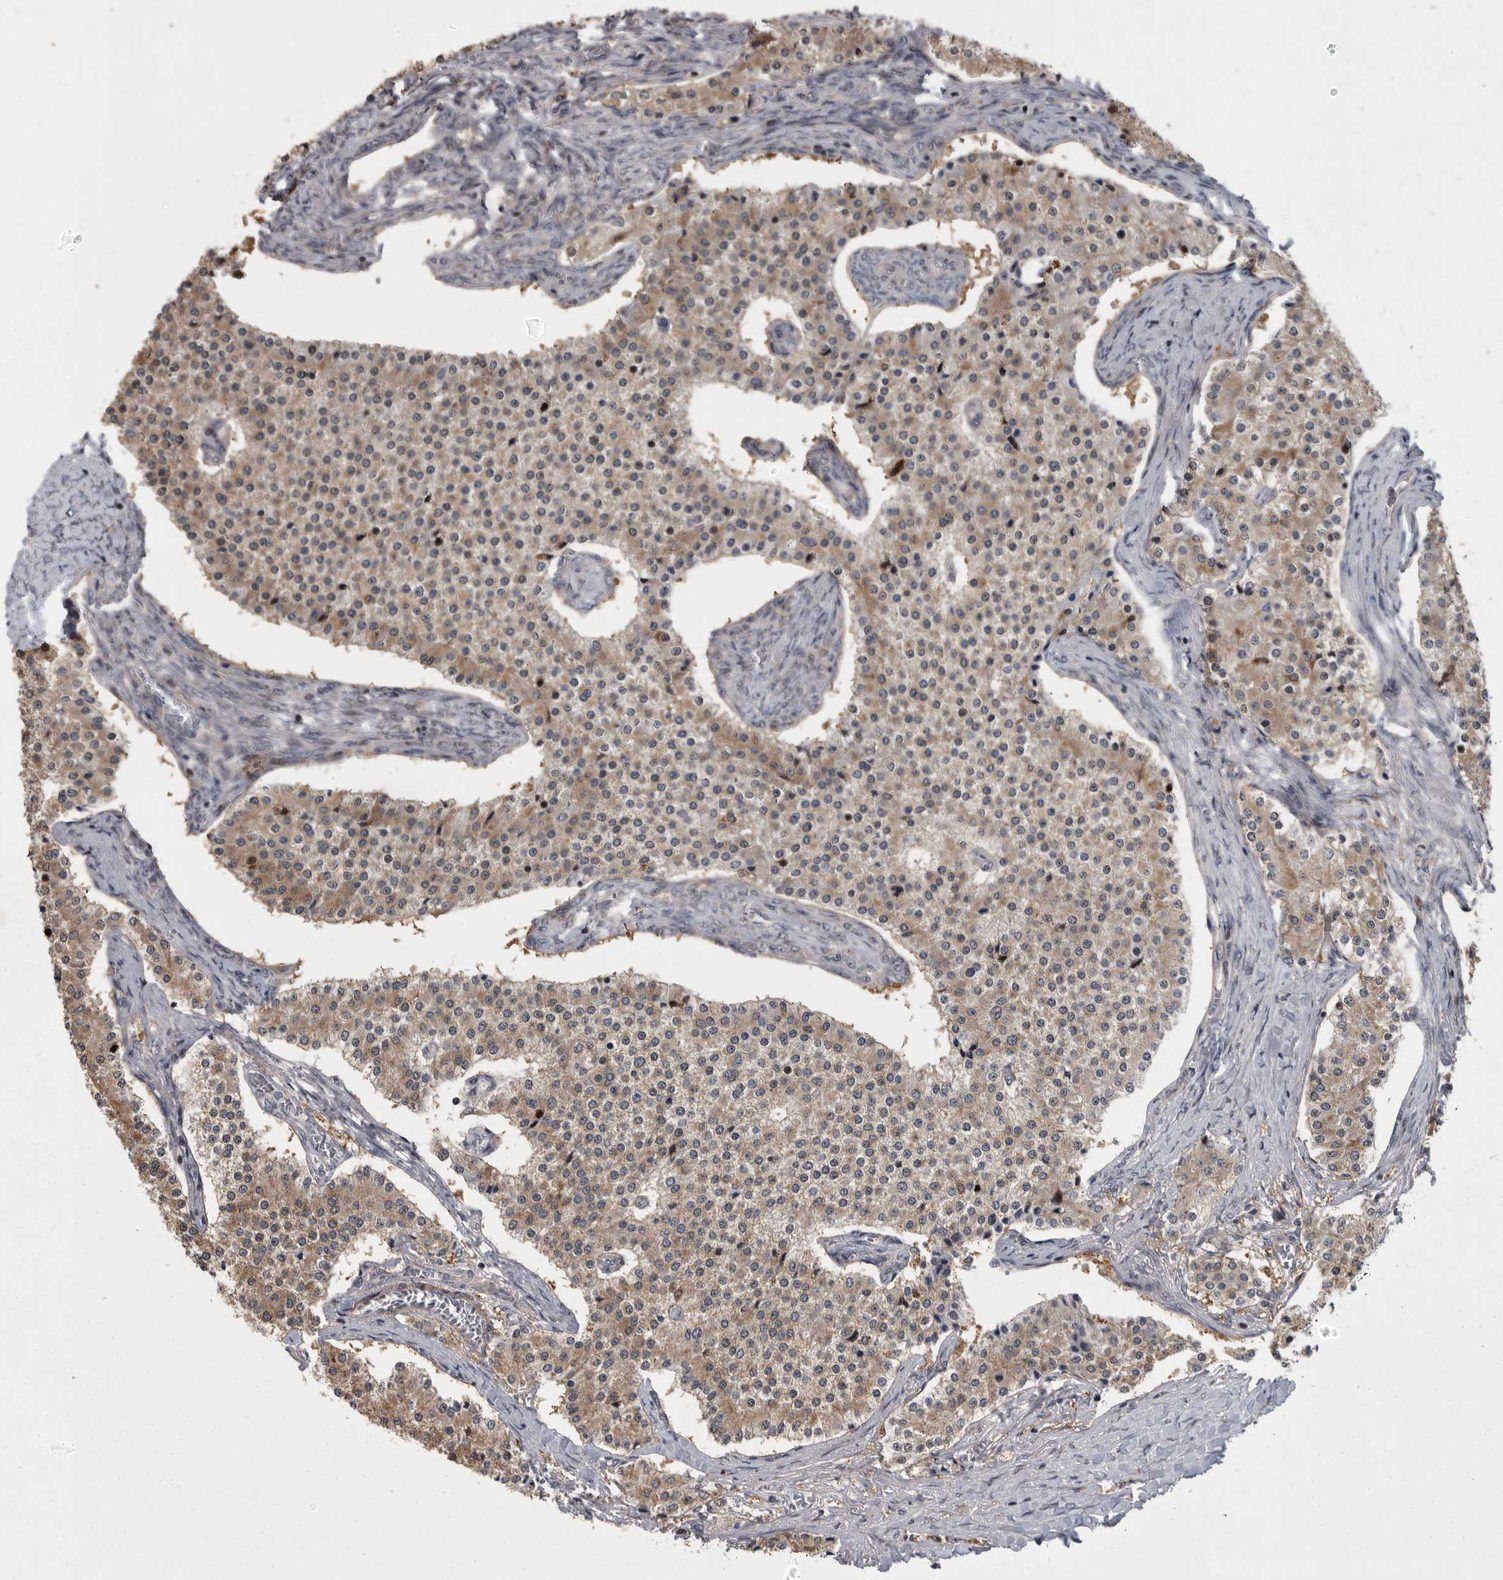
{"staining": {"intensity": "weak", "quantity": ">75%", "location": "cytoplasmic/membranous"}, "tissue": "carcinoid", "cell_type": "Tumor cells", "image_type": "cancer", "snomed": [{"axis": "morphology", "description": "Carcinoid, malignant, NOS"}, {"axis": "topography", "description": "Colon"}], "caption": "Carcinoid (malignant) stained with immunohistochemistry (IHC) reveals weak cytoplasmic/membranous positivity in approximately >75% of tumor cells.", "gene": "PDE7A", "patient": {"sex": "female", "age": 52}}